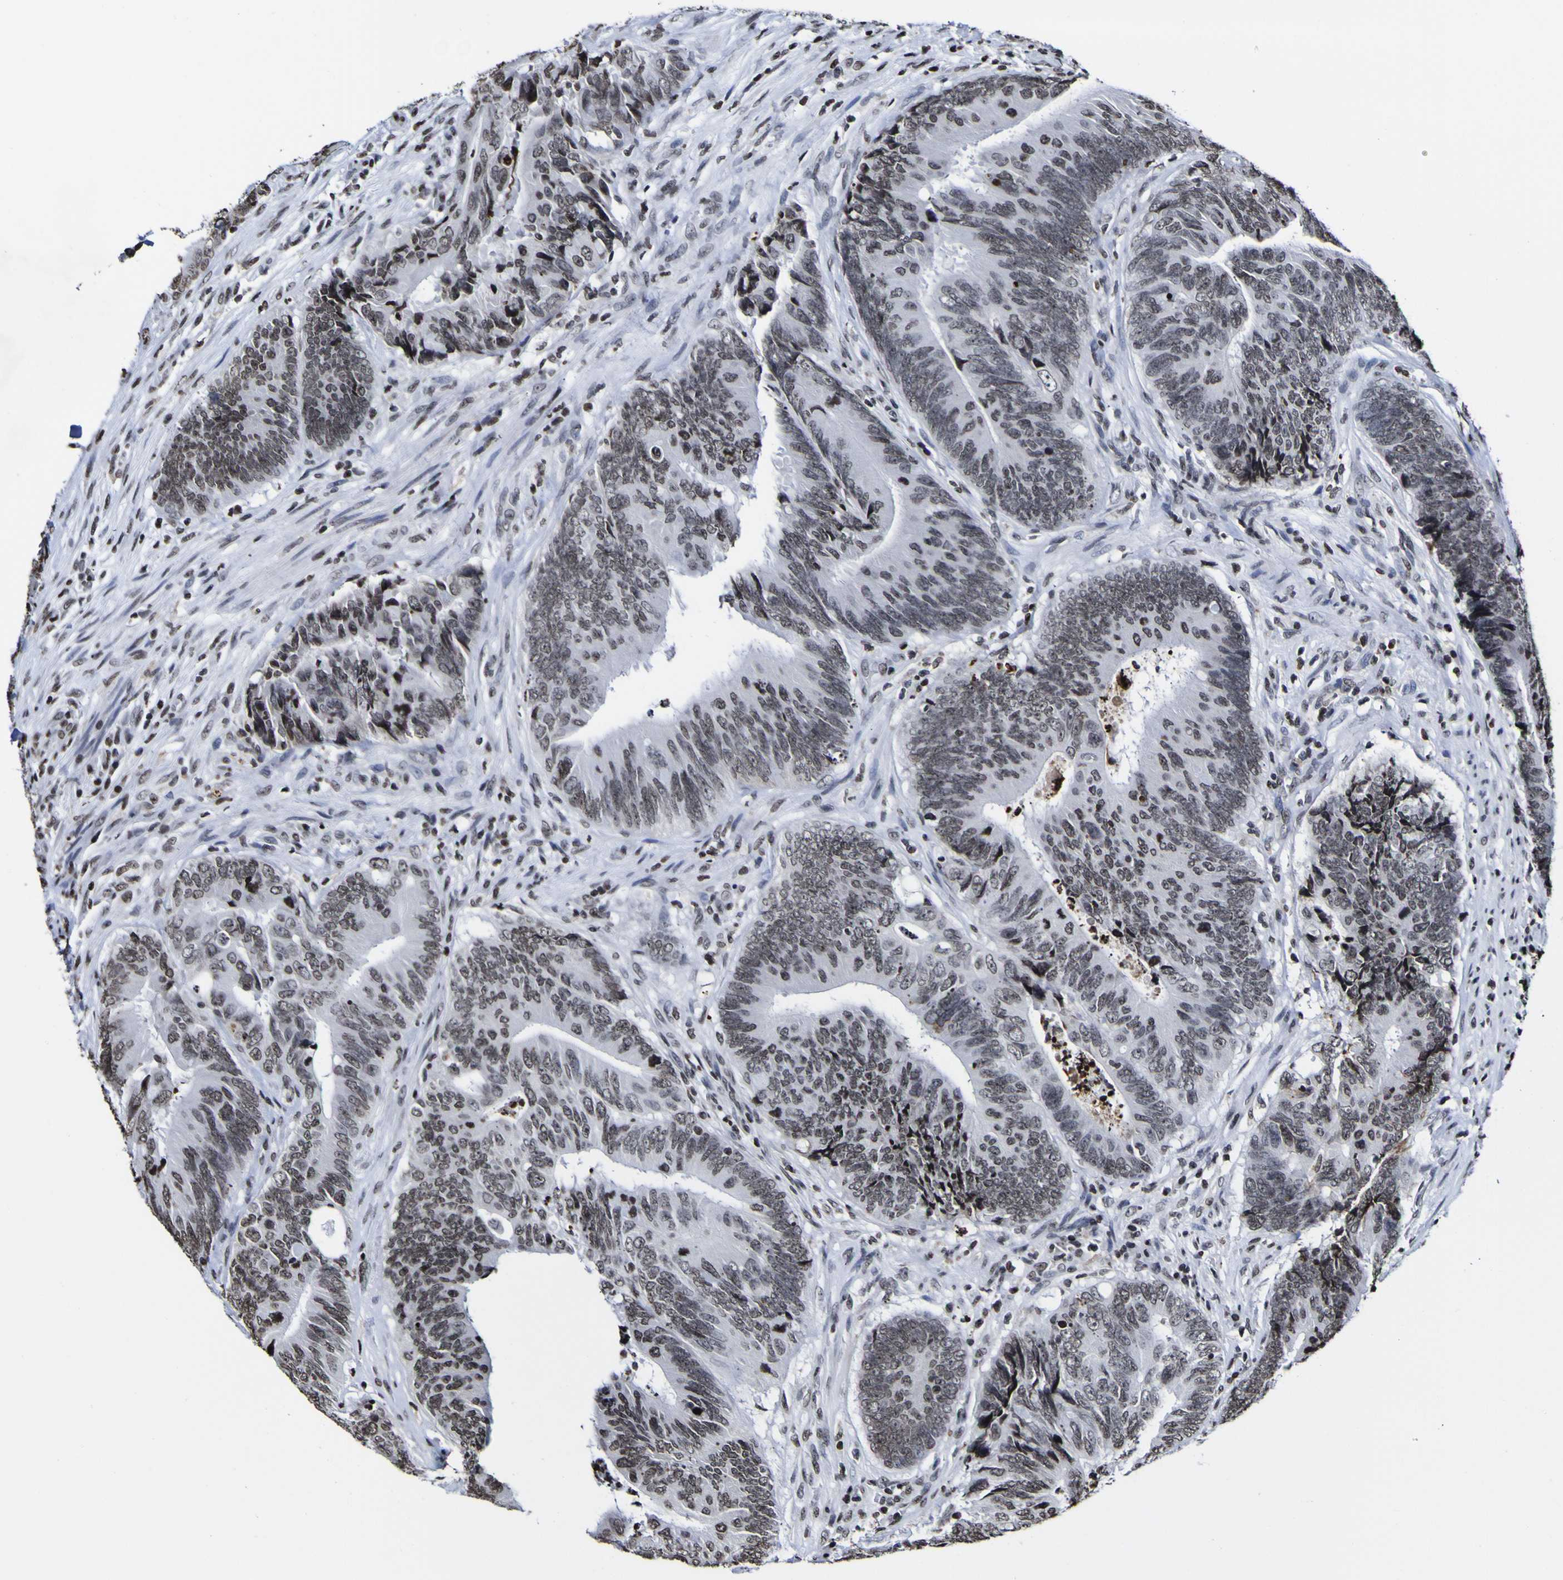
{"staining": {"intensity": "strong", "quantity": "<25%", "location": "nuclear"}, "tissue": "colorectal cancer", "cell_type": "Tumor cells", "image_type": "cancer", "snomed": [{"axis": "morphology", "description": "Normal tissue, NOS"}, {"axis": "morphology", "description": "Adenocarcinoma, NOS"}, {"axis": "topography", "description": "Colon"}], "caption": "High-power microscopy captured an immunohistochemistry (IHC) image of colorectal adenocarcinoma, revealing strong nuclear expression in approximately <25% of tumor cells.", "gene": "PIAS1", "patient": {"sex": "male", "age": 56}}